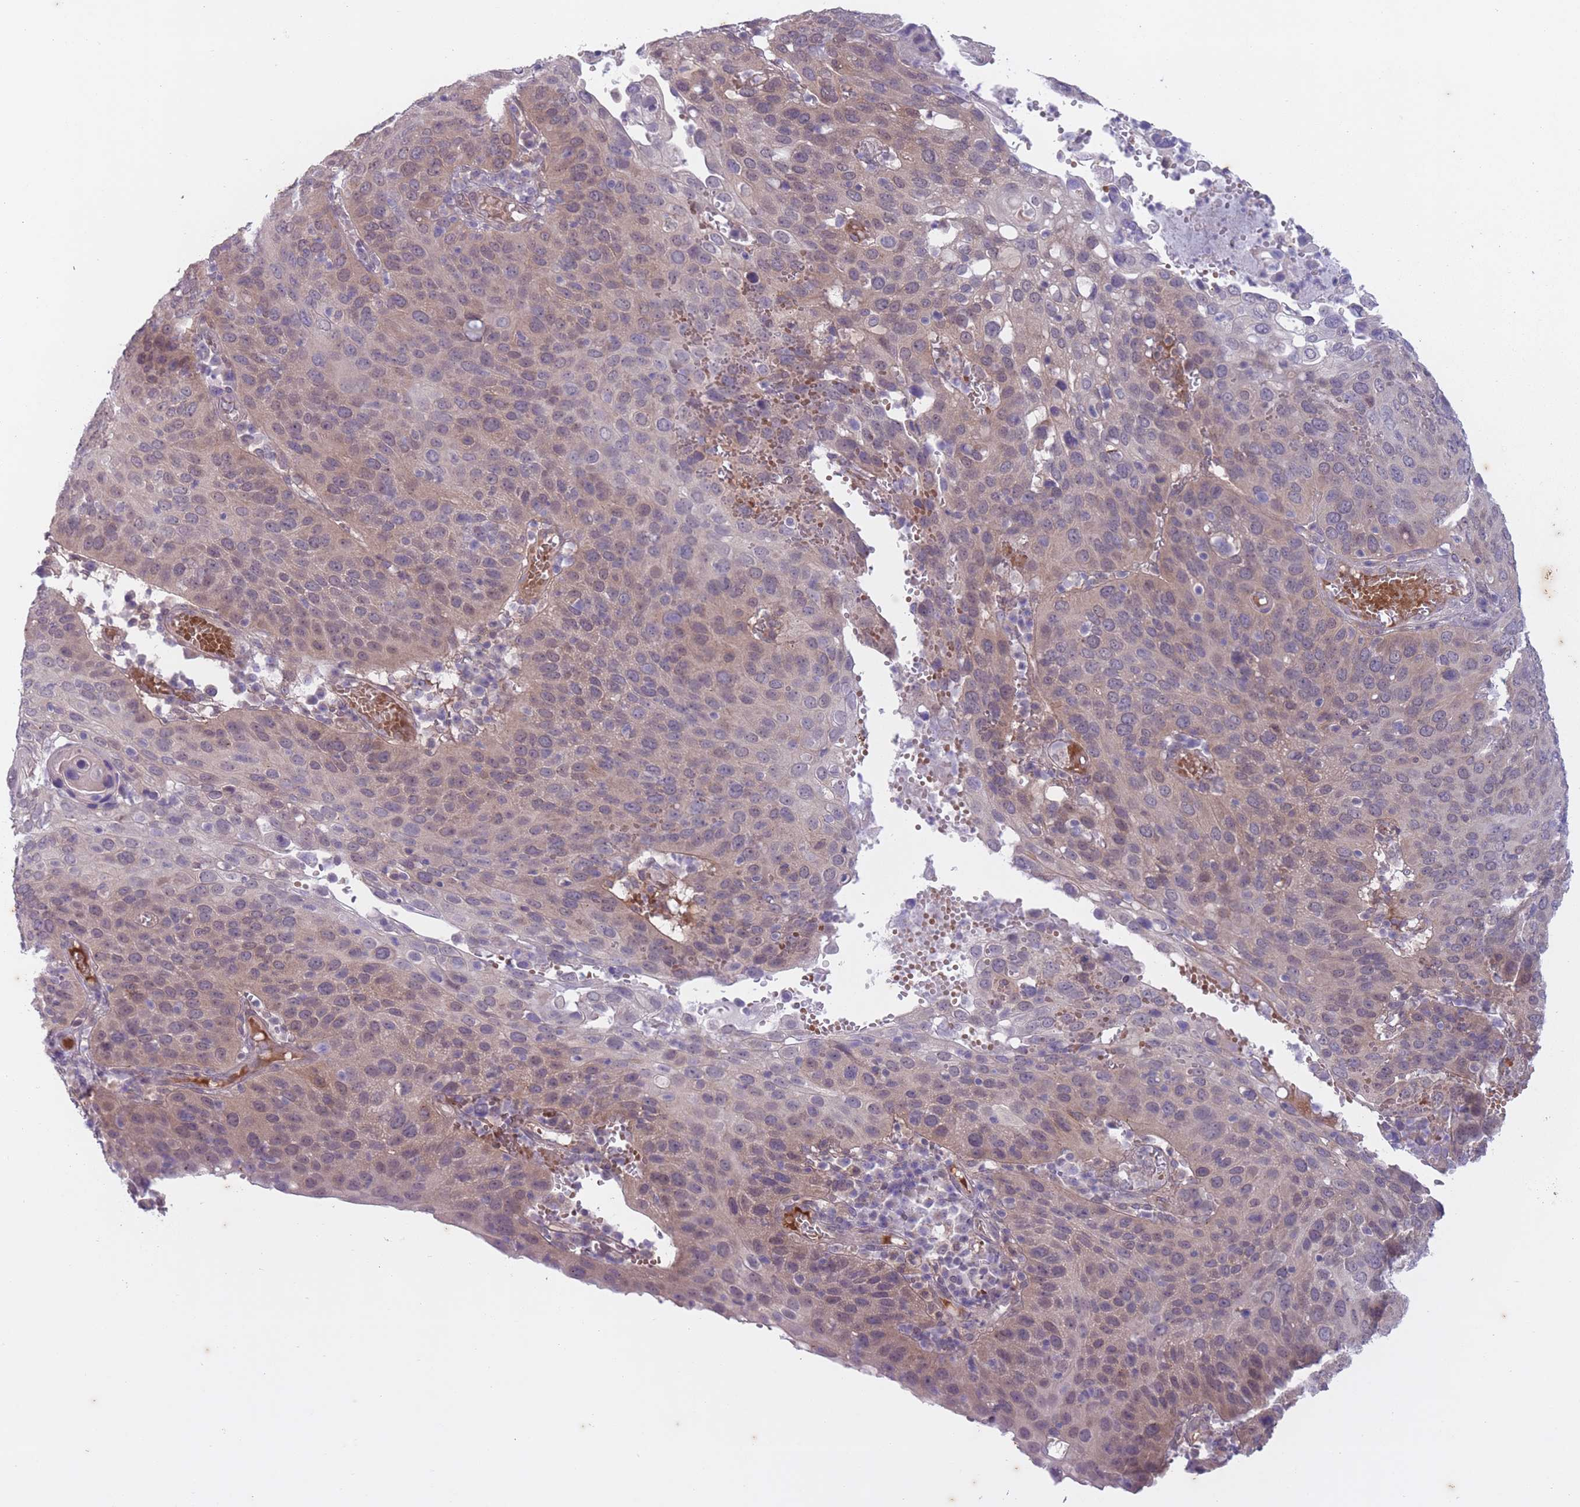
{"staining": {"intensity": "weak", "quantity": "25%-75%", "location": "cytoplasmic/membranous"}, "tissue": "cervical cancer", "cell_type": "Tumor cells", "image_type": "cancer", "snomed": [{"axis": "morphology", "description": "Squamous cell carcinoma, NOS"}, {"axis": "topography", "description": "Cervix"}], "caption": "The histopathology image displays immunohistochemical staining of cervical cancer. There is weak cytoplasmic/membranous positivity is present in about 25%-75% of tumor cells.", "gene": "ARPIN", "patient": {"sex": "female", "age": 36}}